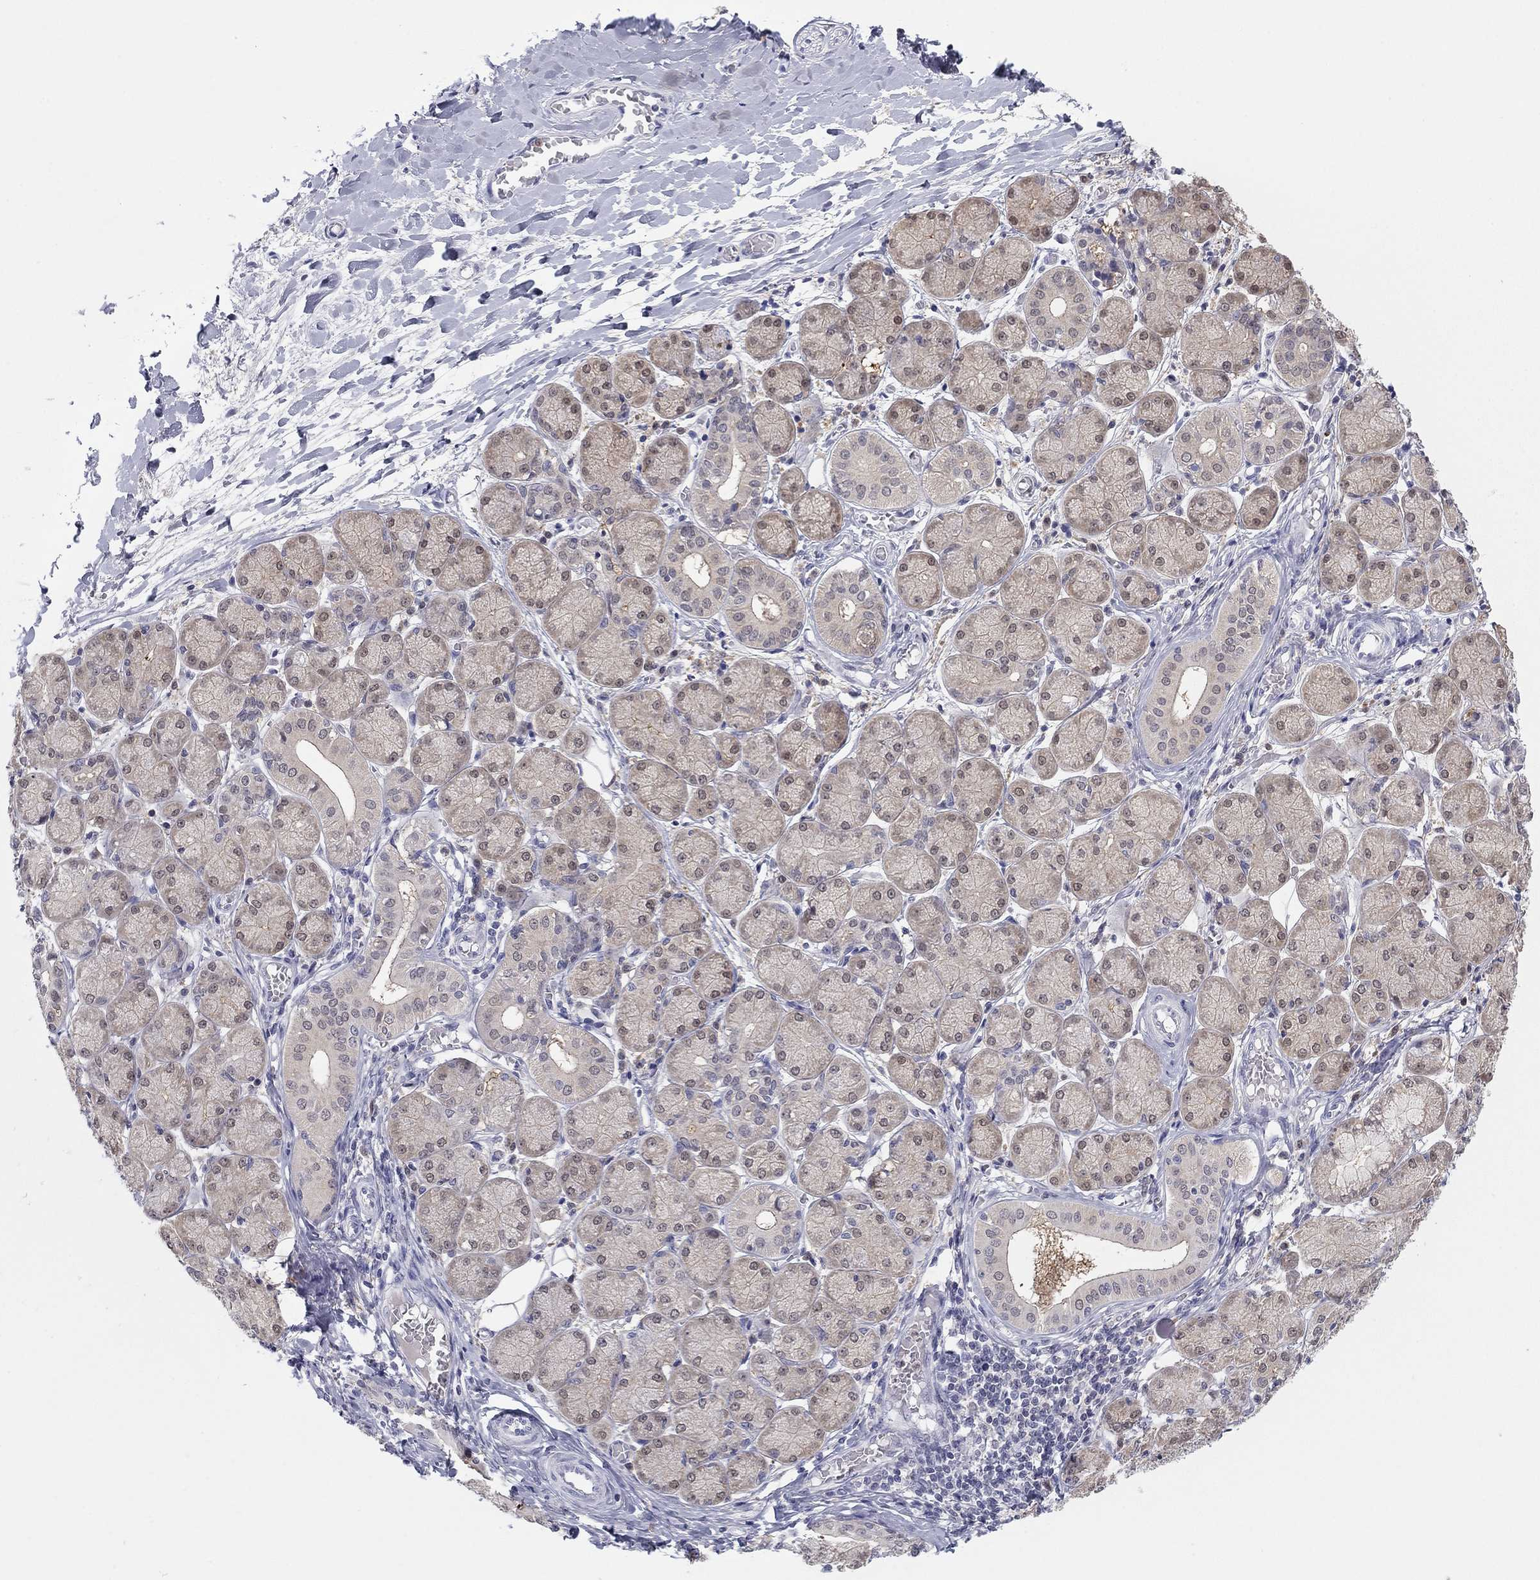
{"staining": {"intensity": "weak", "quantity": "25%-75%", "location": "cytoplasmic/membranous,nuclear"}, "tissue": "salivary gland", "cell_type": "Glandular cells", "image_type": "normal", "snomed": [{"axis": "morphology", "description": "Normal tissue, NOS"}, {"axis": "topography", "description": "Salivary gland"}, {"axis": "topography", "description": "Peripheral nerve tissue"}], "caption": "This image displays immunohistochemistry staining of normal human salivary gland, with low weak cytoplasmic/membranous,nuclear staining in about 25%-75% of glandular cells.", "gene": "PDXK", "patient": {"sex": "female", "age": 24}}